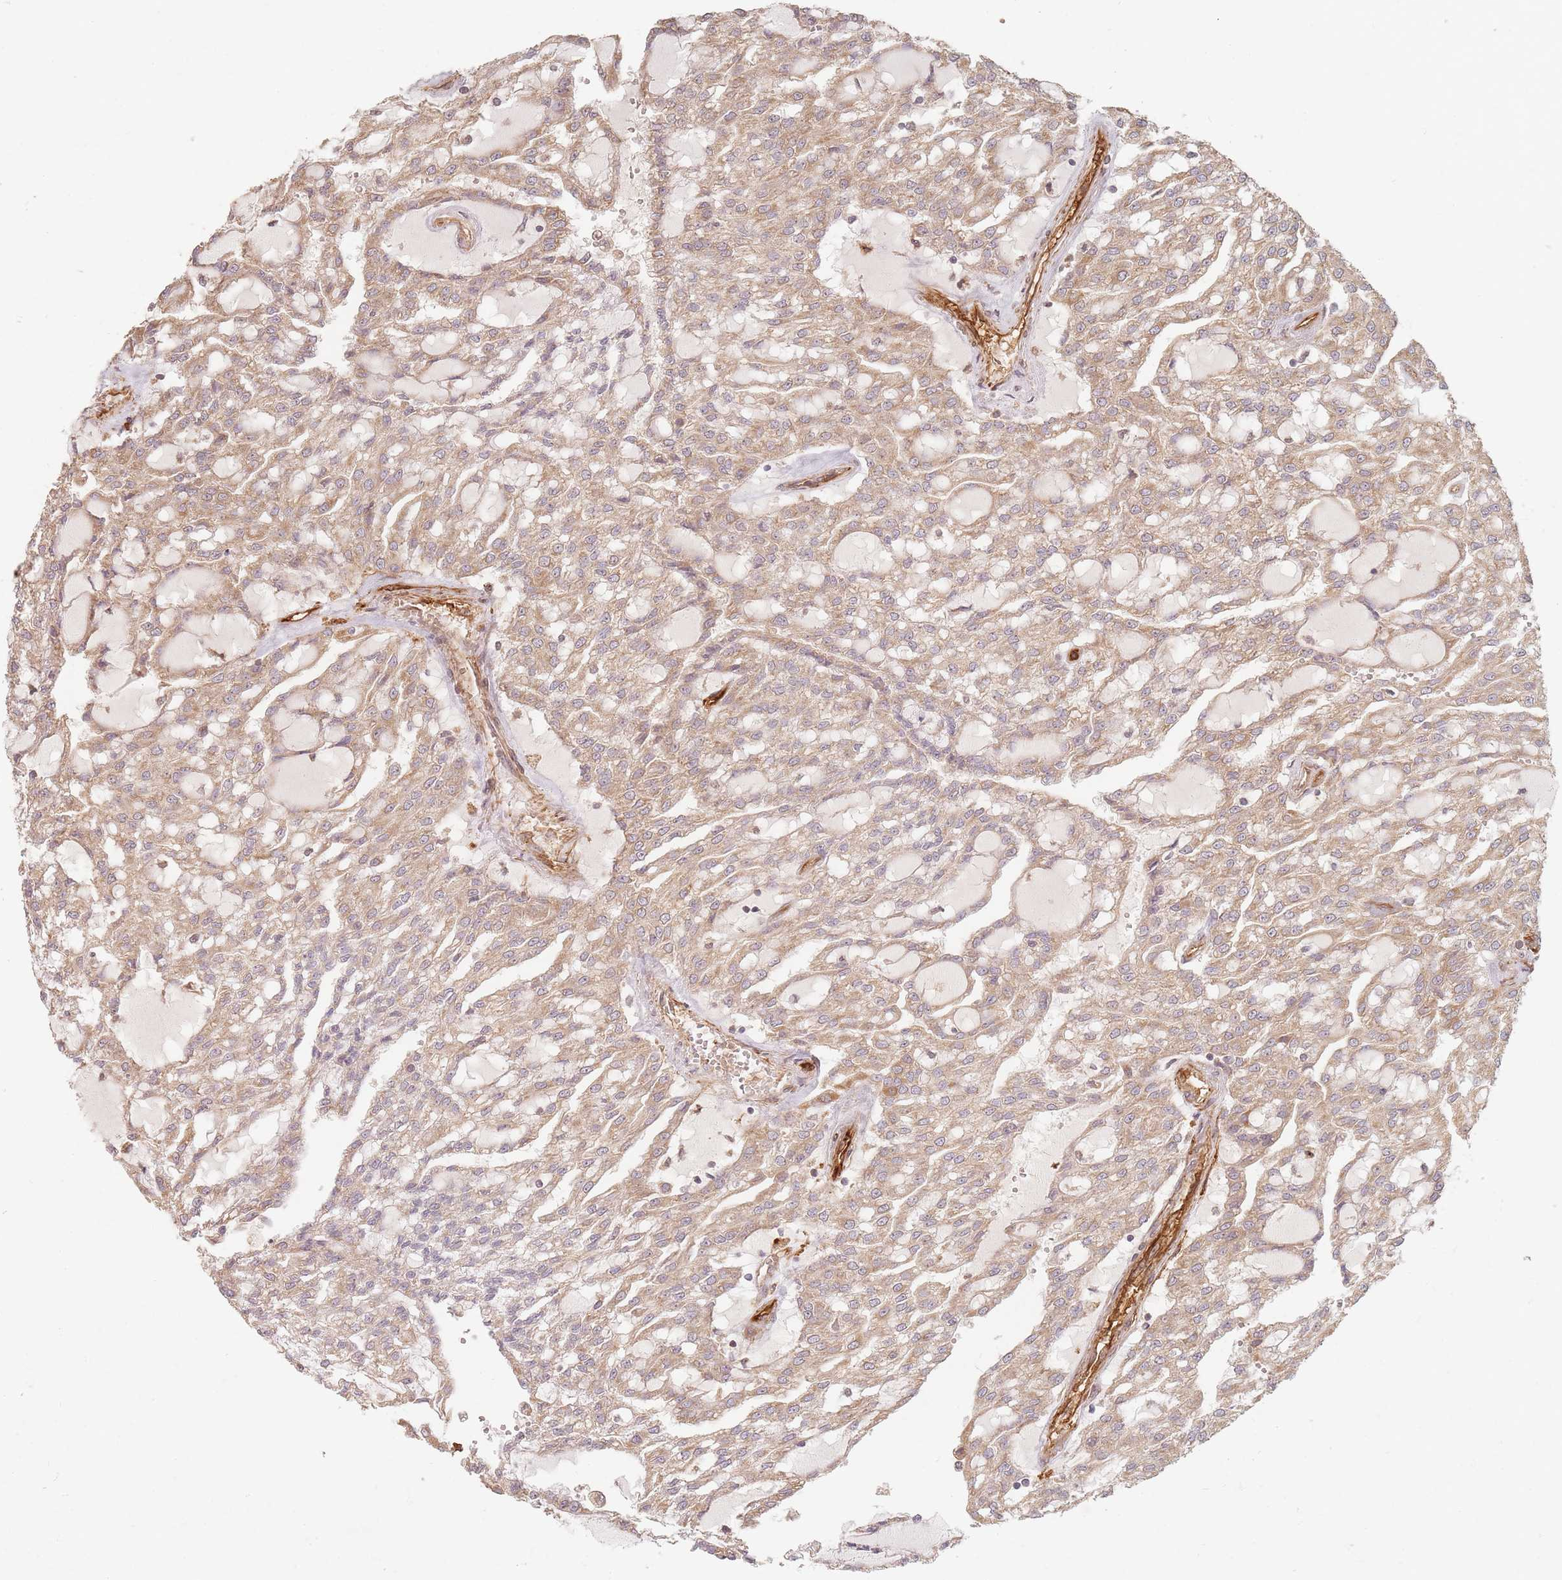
{"staining": {"intensity": "weak", "quantity": ">75%", "location": "cytoplasmic/membranous"}, "tissue": "renal cancer", "cell_type": "Tumor cells", "image_type": "cancer", "snomed": [{"axis": "morphology", "description": "Adenocarcinoma, NOS"}, {"axis": "topography", "description": "Kidney"}], "caption": "Weak cytoplasmic/membranous protein expression is appreciated in about >75% of tumor cells in renal cancer.", "gene": "MRPS6", "patient": {"sex": "male", "age": 63}}